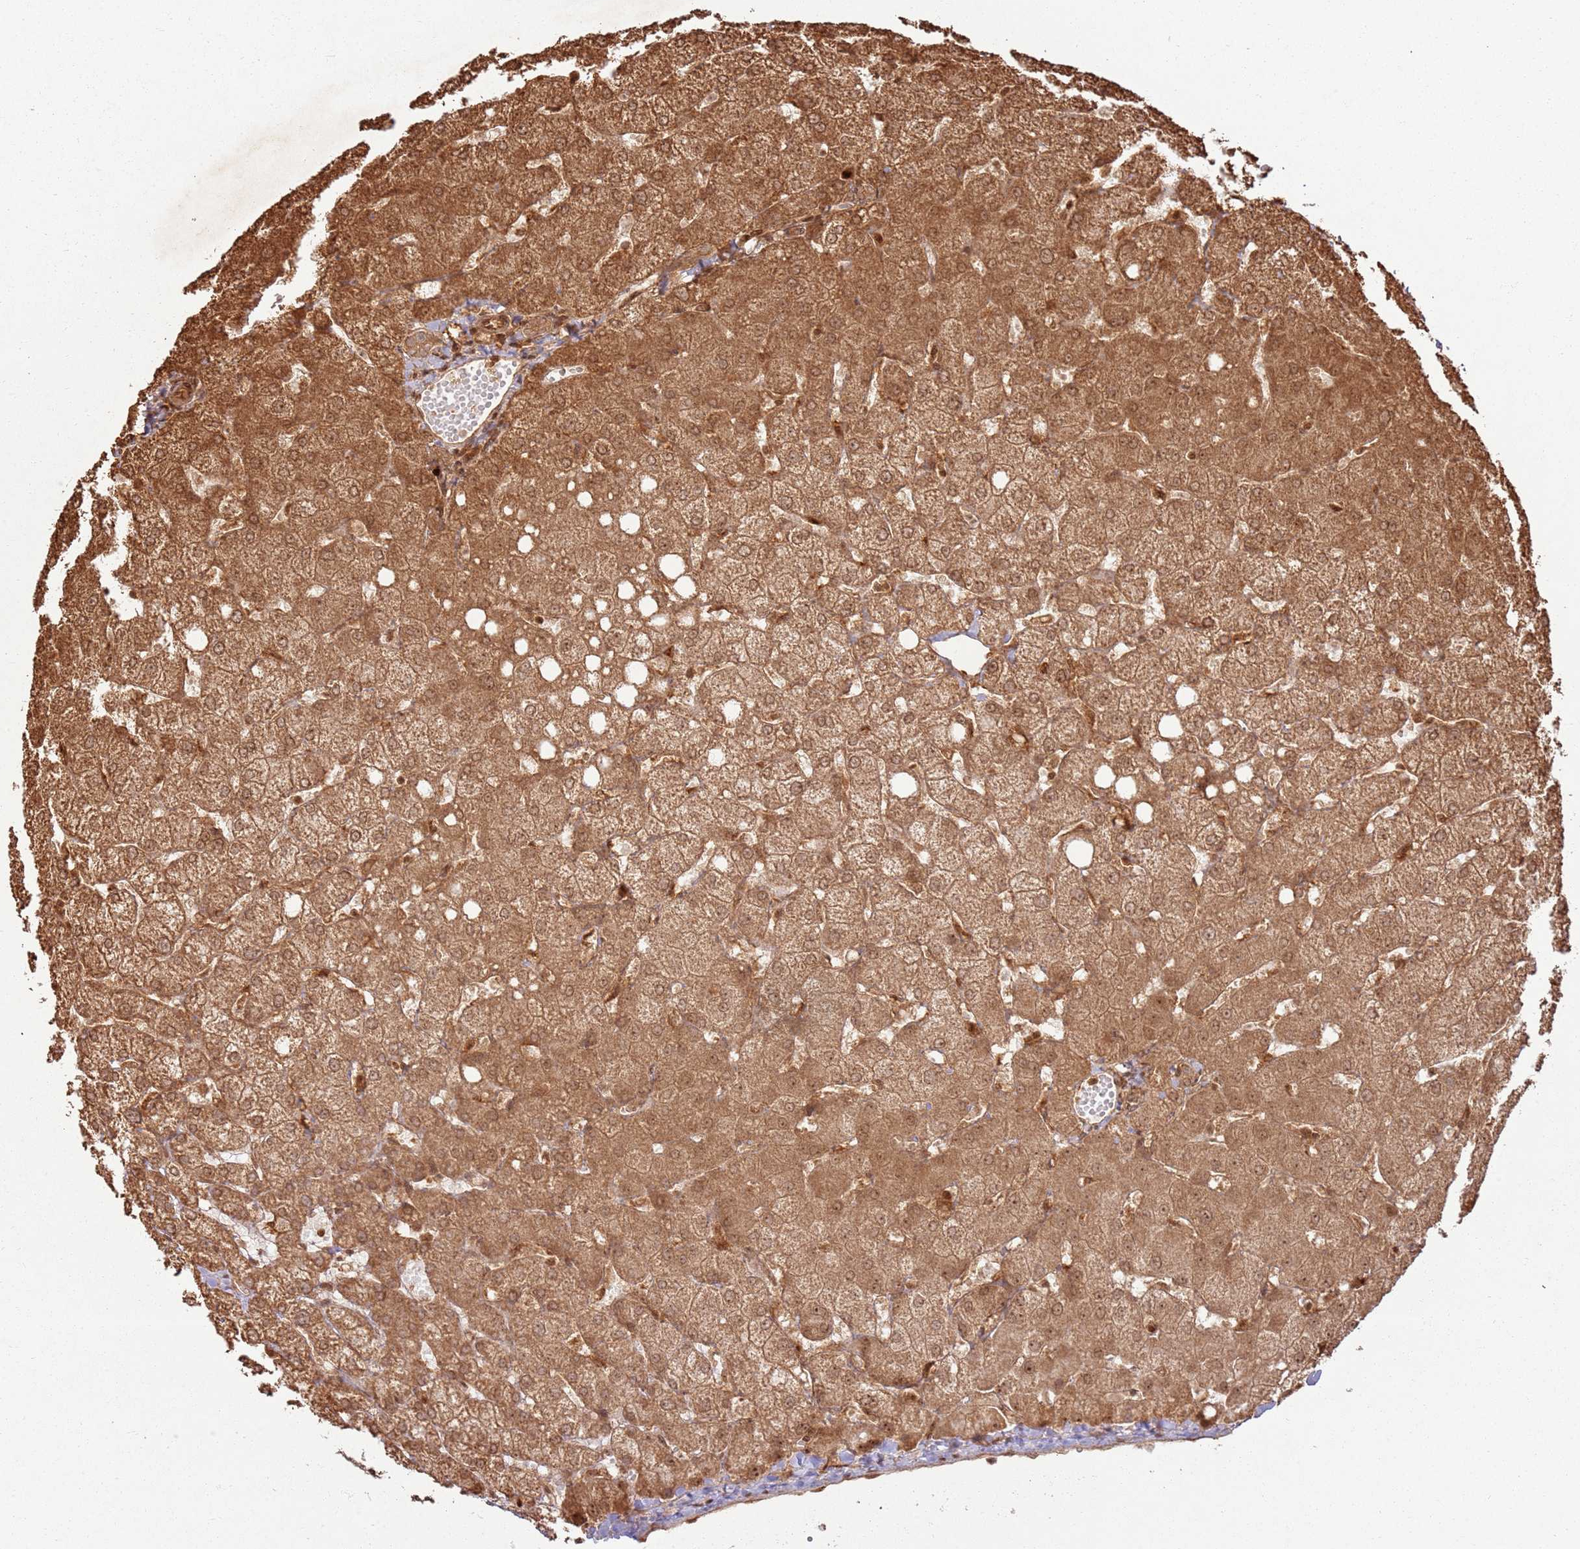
{"staining": {"intensity": "moderate", "quantity": ">75%", "location": "cytoplasmic/membranous"}, "tissue": "liver", "cell_type": "Cholangiocytes", "image_type": "normal", "snomed": [{"axis": "morphology", "description": "Normal tissue, NOS"}, {"axis": "topography", "description": "Liver"}], "caption": "About >75% of cholangiocytes in benign liver reveal moderate cytoplasmic/membranous protein positivity as visualized by brown immunohistochemical staining.", "gene": "TBC1D13", "patient": {"sex": "female", "age": 54}}